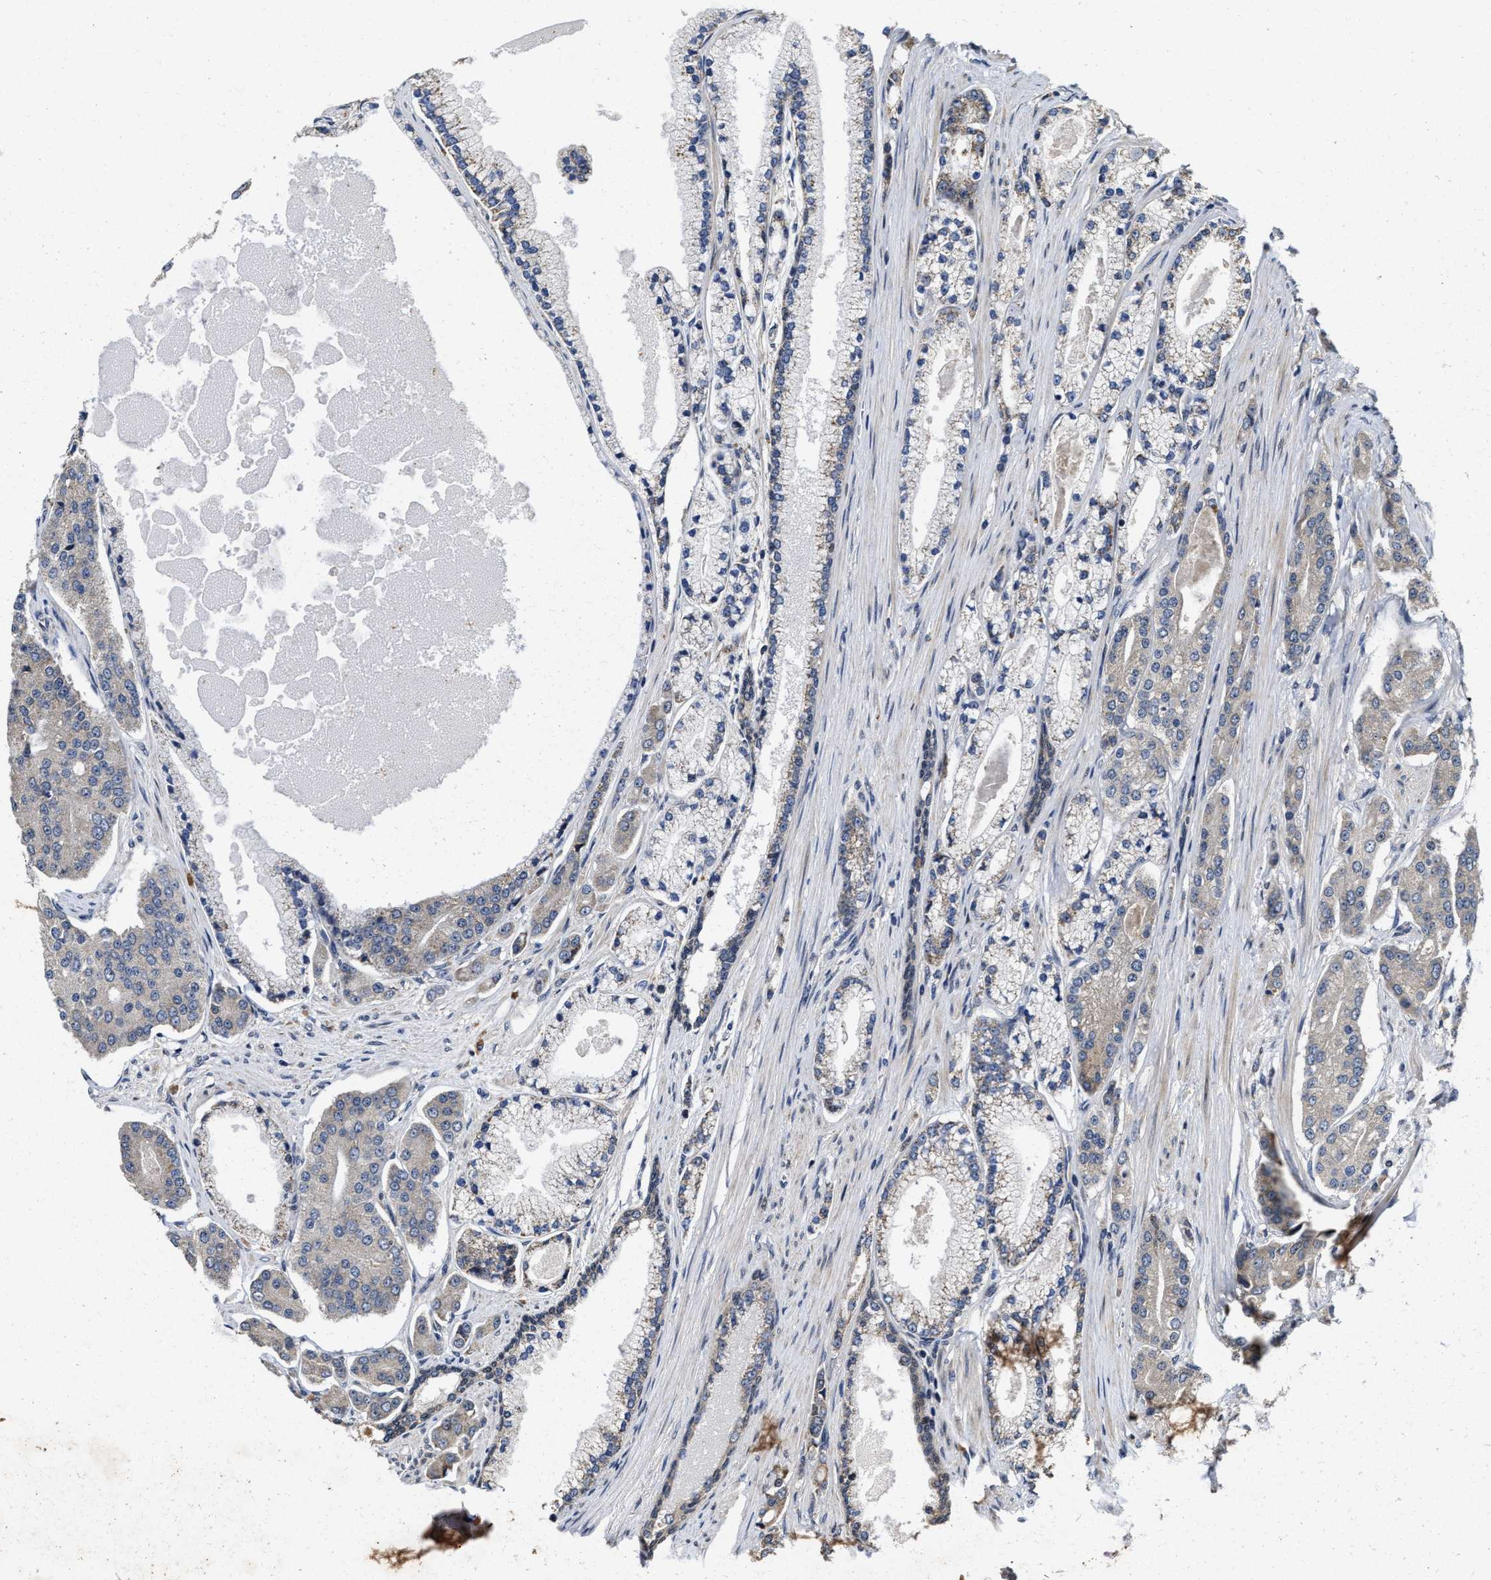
{"staining": {"intensity": "weak", "quantity": "<25%", "location": "cytoplasmic/membranous"}, "tissue": "prostate cancer", "cell_type": "Tumor cells", "image_type": "cancer", "snomed": [{"axis": "morphology", "description": "Adenocarcinoma, High grade"}, {"axis": "topography", "description": "Prostate"}], "caption": "Image shows no significant protein positivity in tumor cells of prostate cancer (adenocarcinoma (high-grade)).", "gene": "SCYL2", "patient": {"sex": "male", "age": 71}}